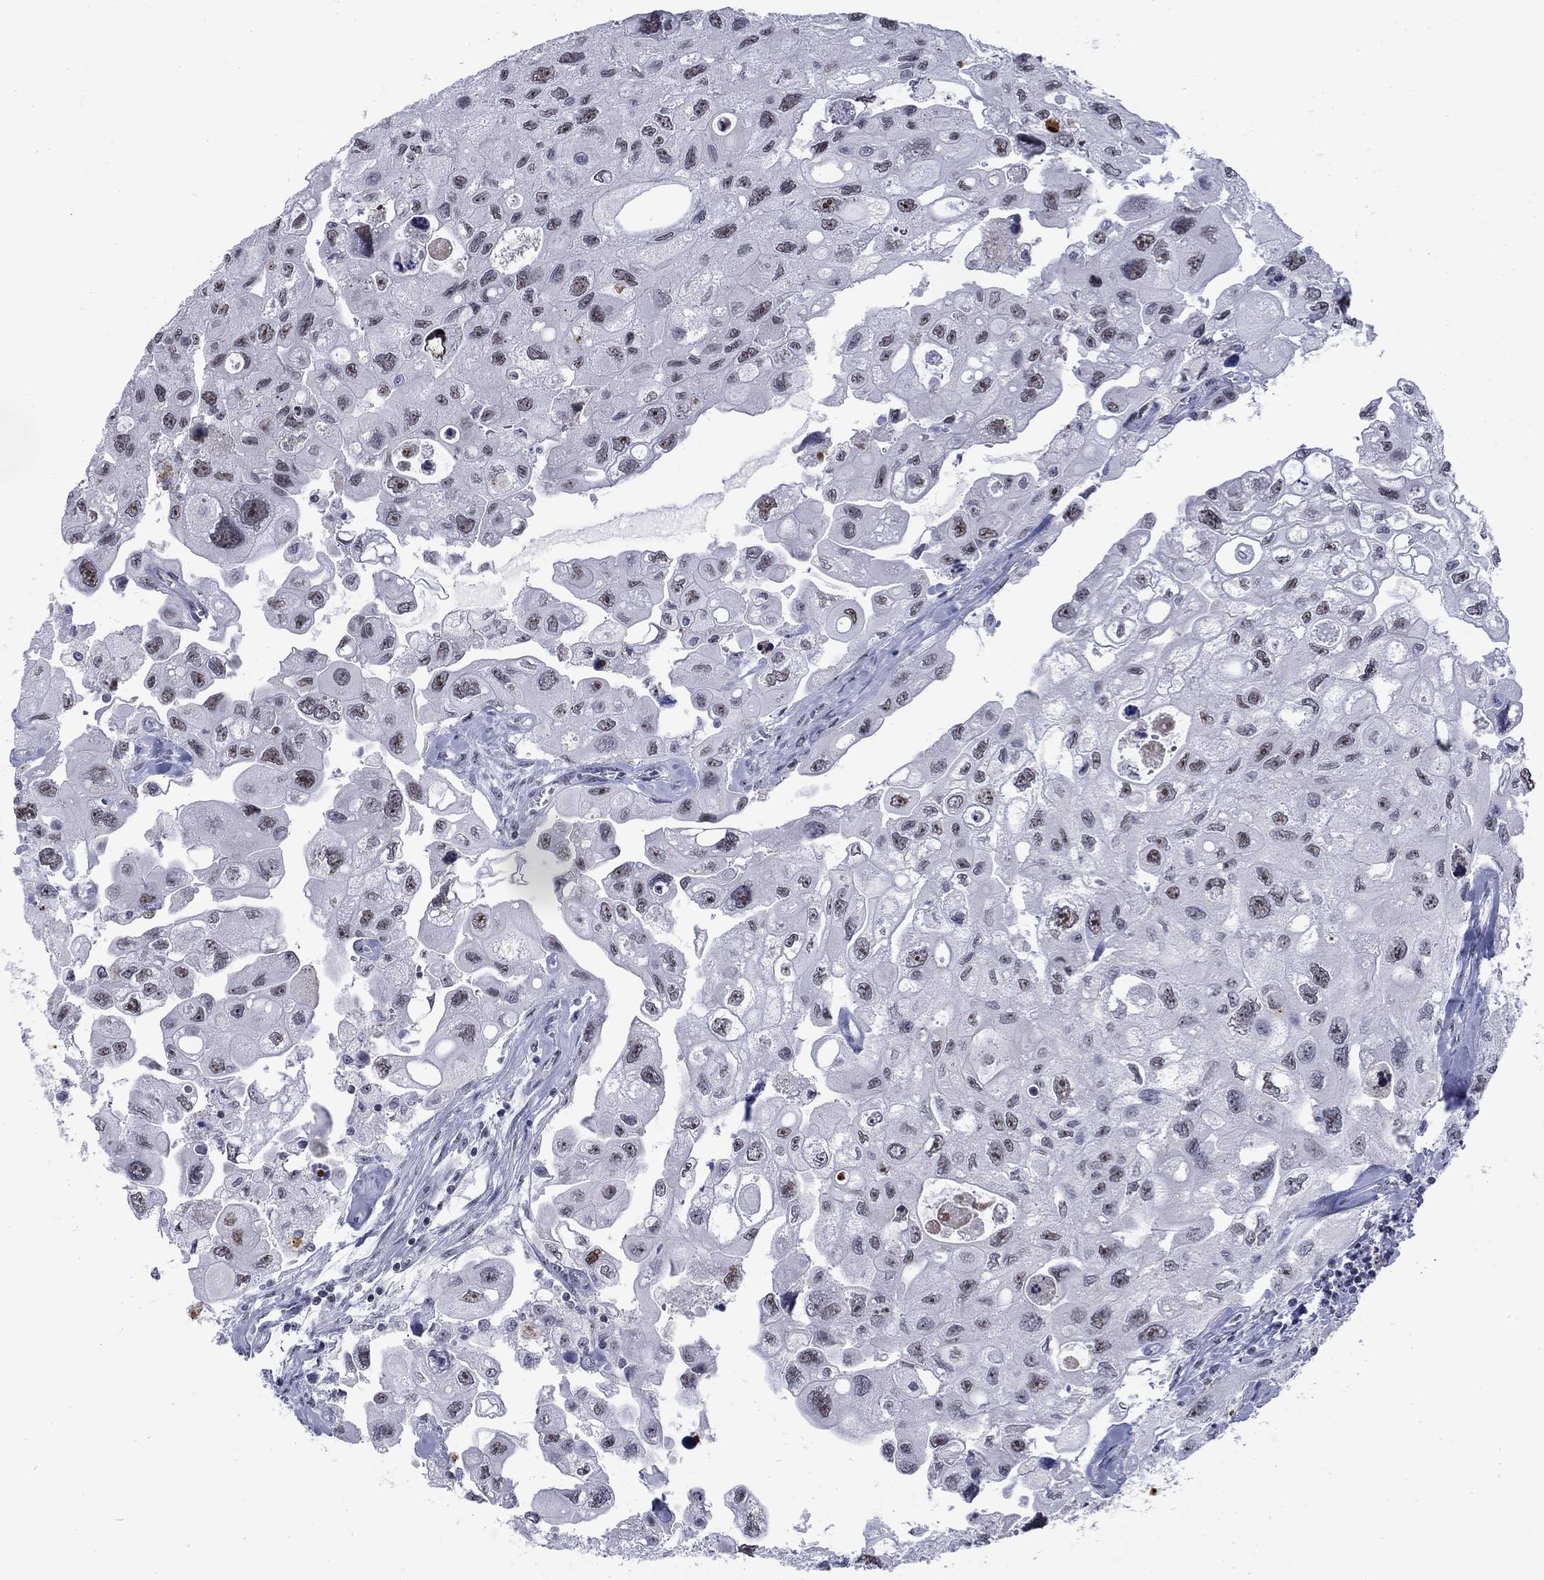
{"staining": {"intensity": "negative", "quantity": "none", "location": "none"}, "tissue": "urothelial cancer", "cell_type": "Tumor cells", "image_type": "cancer", "snomed": [{"axis": "morphology", "description": "Urothelial carcinoma, High grade"}, {"axis": "topography", "description": "Urinary bladder"}], "caption": "Immunohistochemical staining of human urothelial cancer demonstrates no significant expression in tumor cells.", "gene": "CSRNP3", "patient": {"sex": "male", "age": 59}}